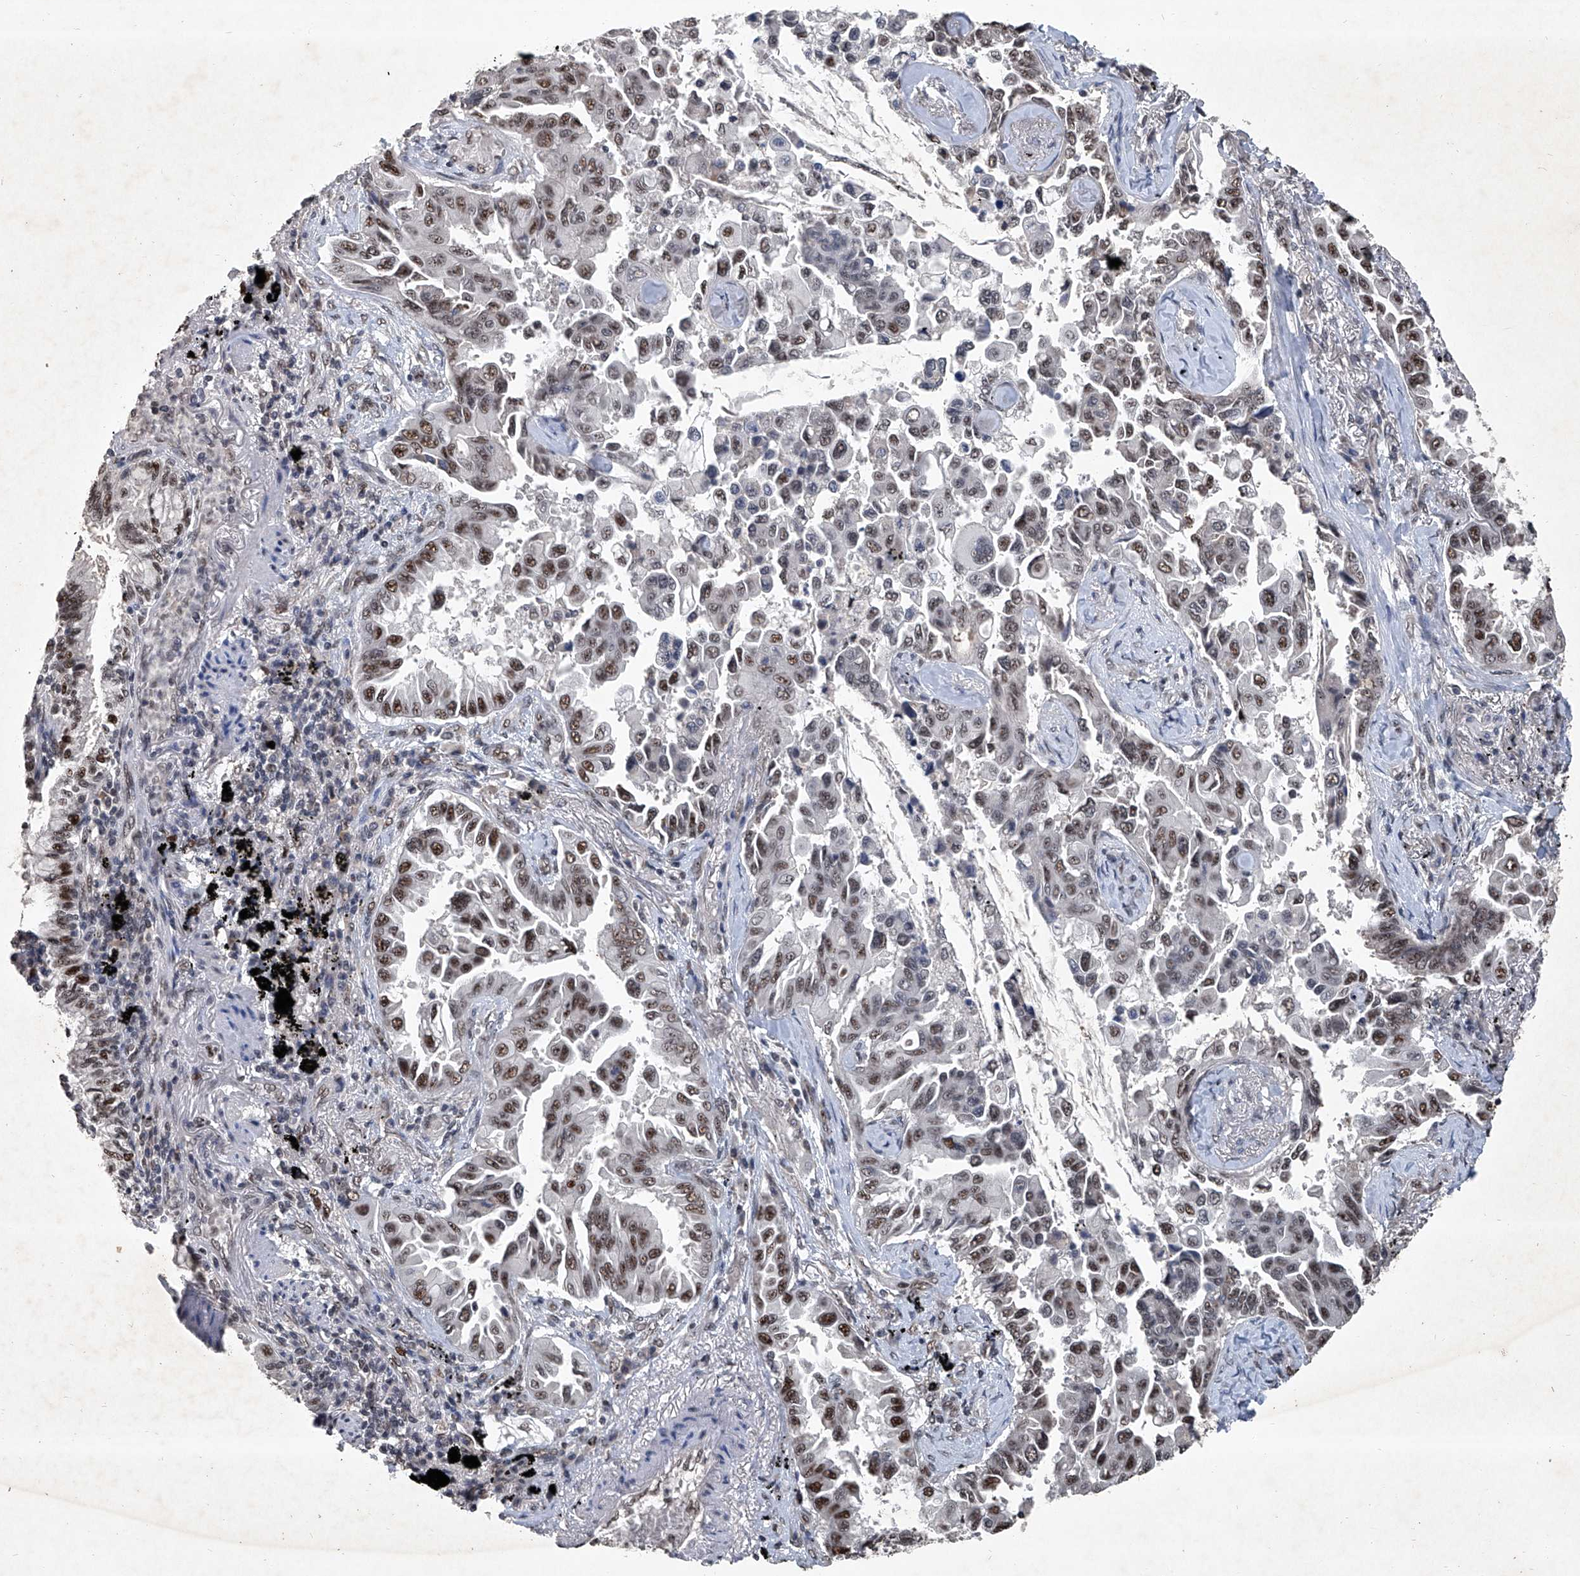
{"staining": {"intensity": "moderate", "quantity": ">75%", "location": "nuclear"}, "tissue": "lung cancer", "cell_type": "Tumor cells", "image_type": "cancer", "snomed": [{"axis": "morphology", "description": "Adenocarcinoma, NOS"}, {"axis": "topography", "description": "Lung"}], "caption": "Adenocarcinoma (lung) stained with immunohistochemistry reveals moderate nuclear positivity in approximately >75% of tumor cells.", "gene": "DDX39B", "patient": {"sex": "female", "age": 67}}